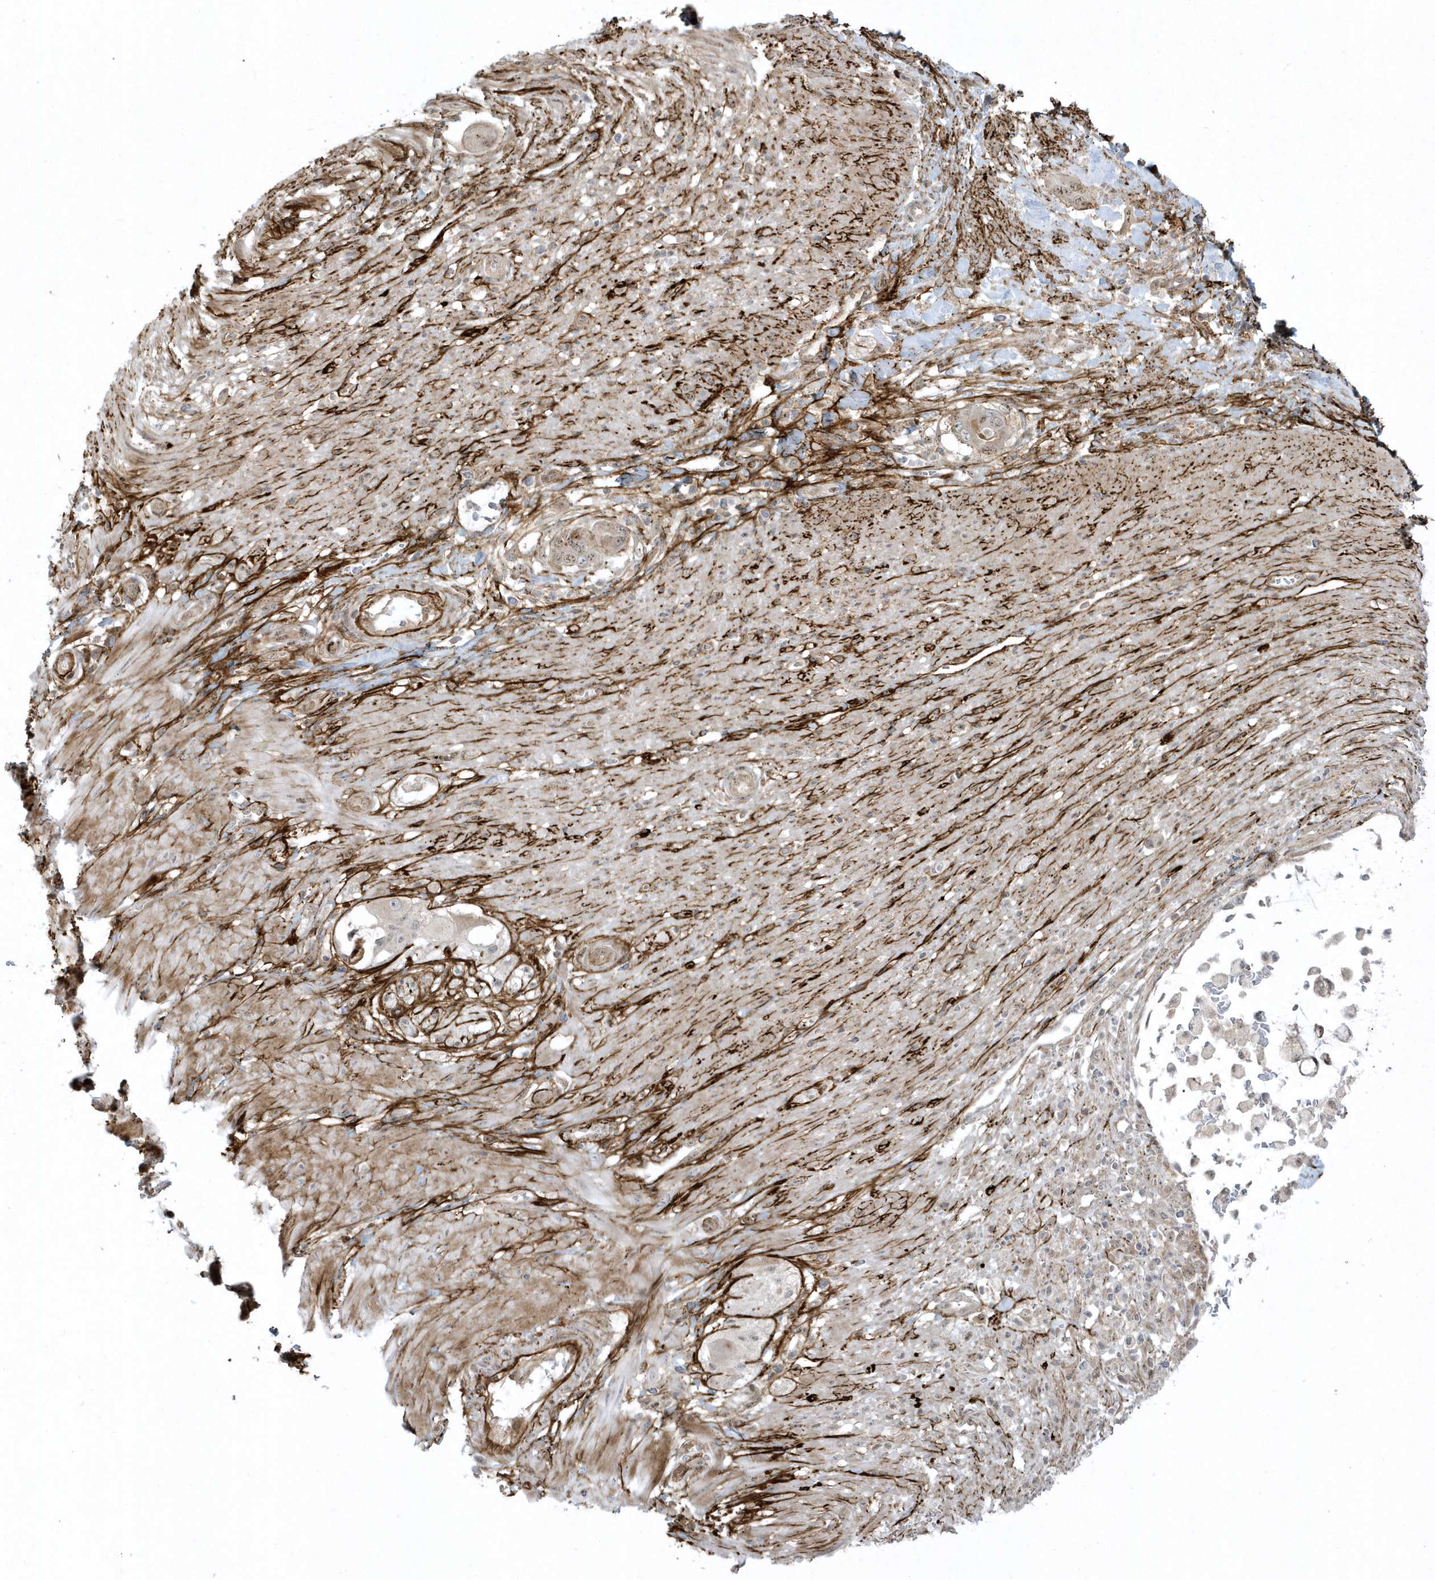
{"staining": {"intensity": "weak", "quantity": "25%-75%", "location": "nuclear"}, "tissue": "pancreatic cancer", "cell_type": "Tumor cells", "image_type": "cancer", "snomed": [{"axis": "morphology", "description": "Adenocarcinoma, NOS"}, {"axis": "topography", "description": "Pancreas"}], "caption": "Pancreatic adenocarcinoma tissue reveals weak nuclear expression in approximately 25%-75% of tumor cells, visualized by immunohistochemistry.", "gene": "MASP2", "patient": {"sex": "male", "age": 68}}